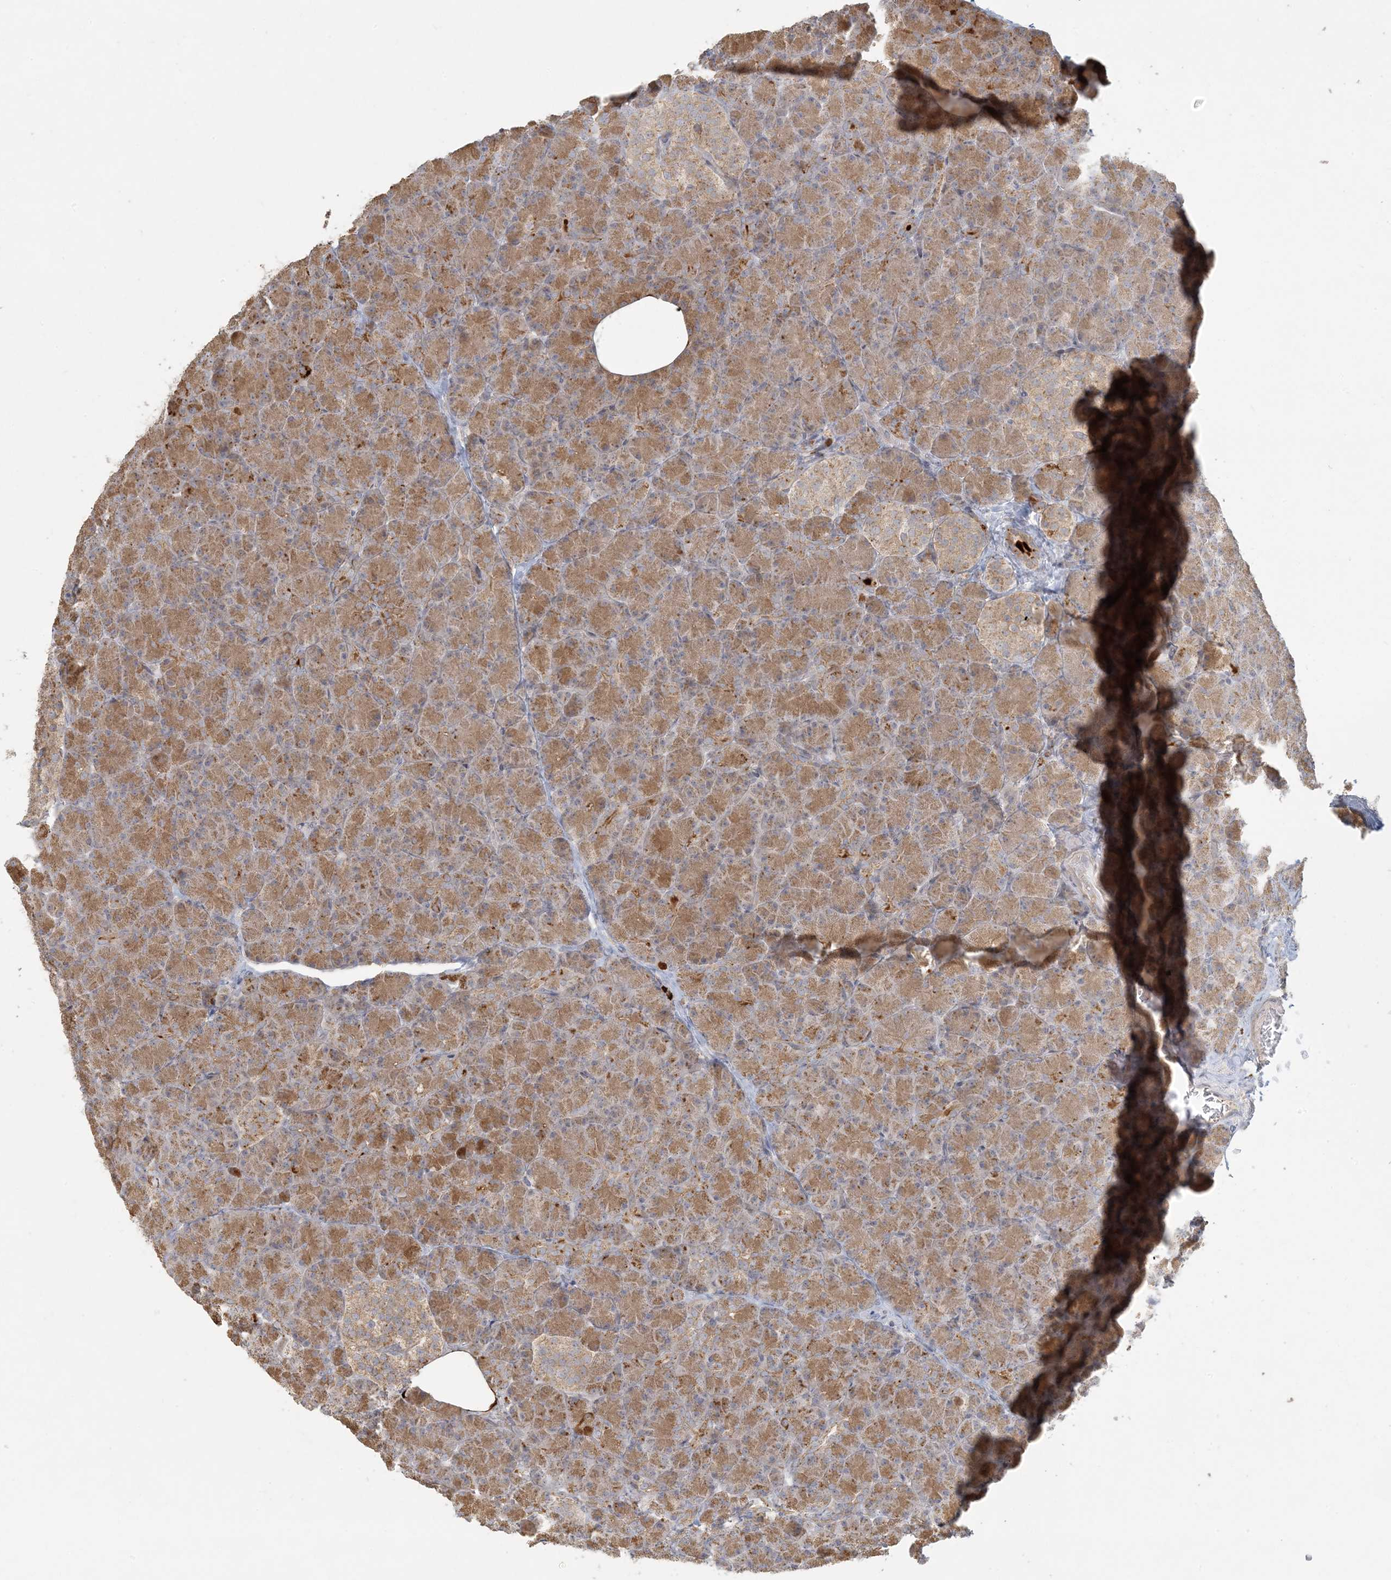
{"staining": {"intensity": "moderate", "quantity": ">75%", "location": "cytoplasmic/membranous"}, "tissue": "pancreas", "cell_type": "Exocrine glandular cells", "image_type": "normal", "snomed": [{"axis": "morphology", "description": "Normal tissue, NOS"}, {"axis": "topography", "description": "Pancreas"}], "caption": "Immunohistochemical staining of benign human pancreas demonstrates medium levels of moderate cytoplasmic/membranous positivity in approximately >75% of exocrine glandular cells. (Stains: DAB in brown, nuclei in blue, Microscopy: brightfield microscopy at high magnification).", "gene": "MCAT", "patient": {"sex": "female", "age": 43}}